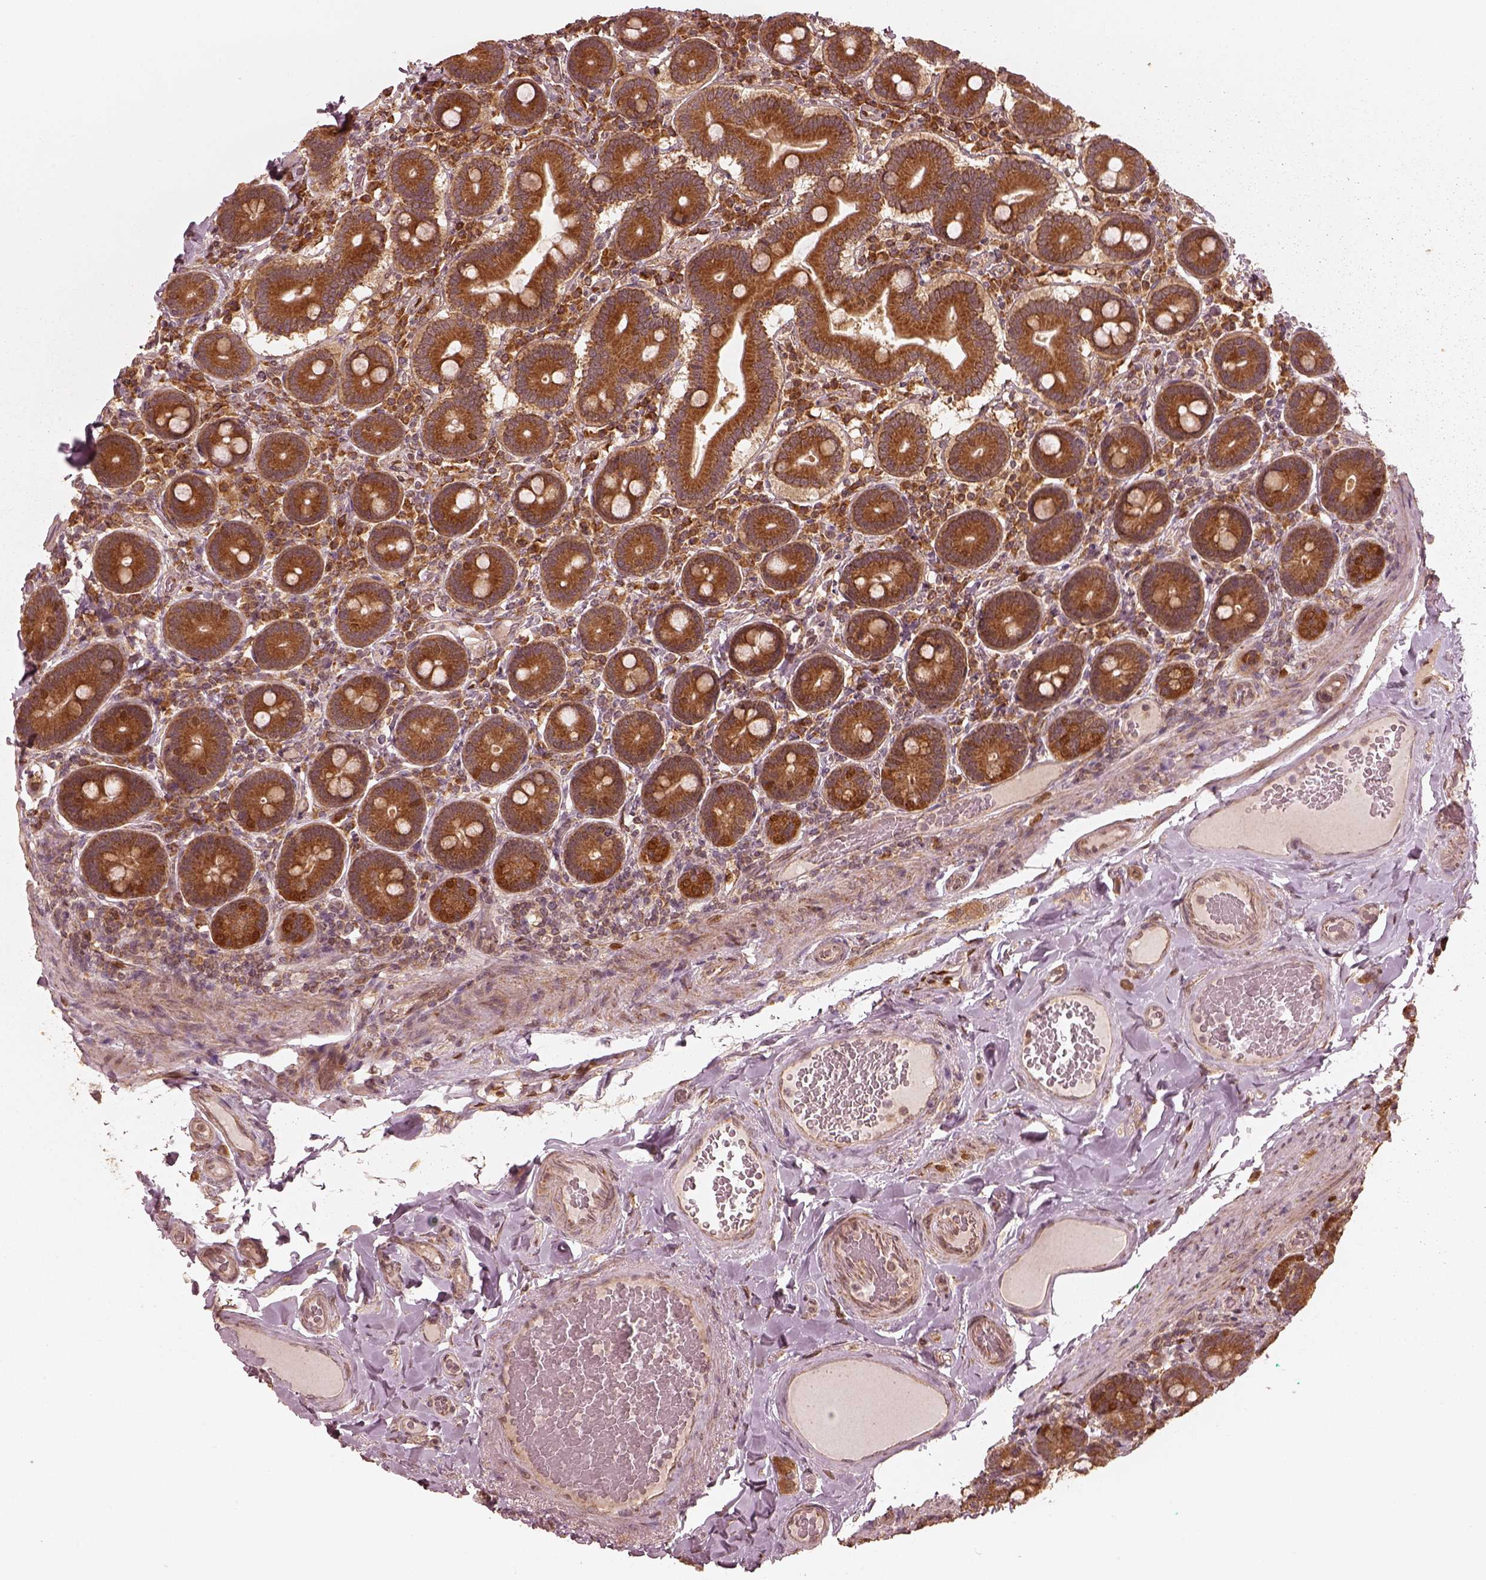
{"staining": {"intensity": "strong", "quantity": ">75%", "location": "cytoplasmic/membranous"}, "tissue": "duodenum", "cell_type": "Glandular cells", "image_type": "normal", "snomed": [{"axis": "morphology", "description": "Normal tissue, NOS"}, {"axis": "topography", "description": "Duodenum"}], "caption": "DAB immunohistochemical staining of normal human duodenum exhibits strong cytoplasmic/membranous protein positivity in approximately >75% of glandular cells. (DAB (3,3'-diaminobenzidine) IHC, brown staining for protein, blue staining for nuclei).", "gene": "DNAJC25", "patient": {"sex": "female", "age": 62}}